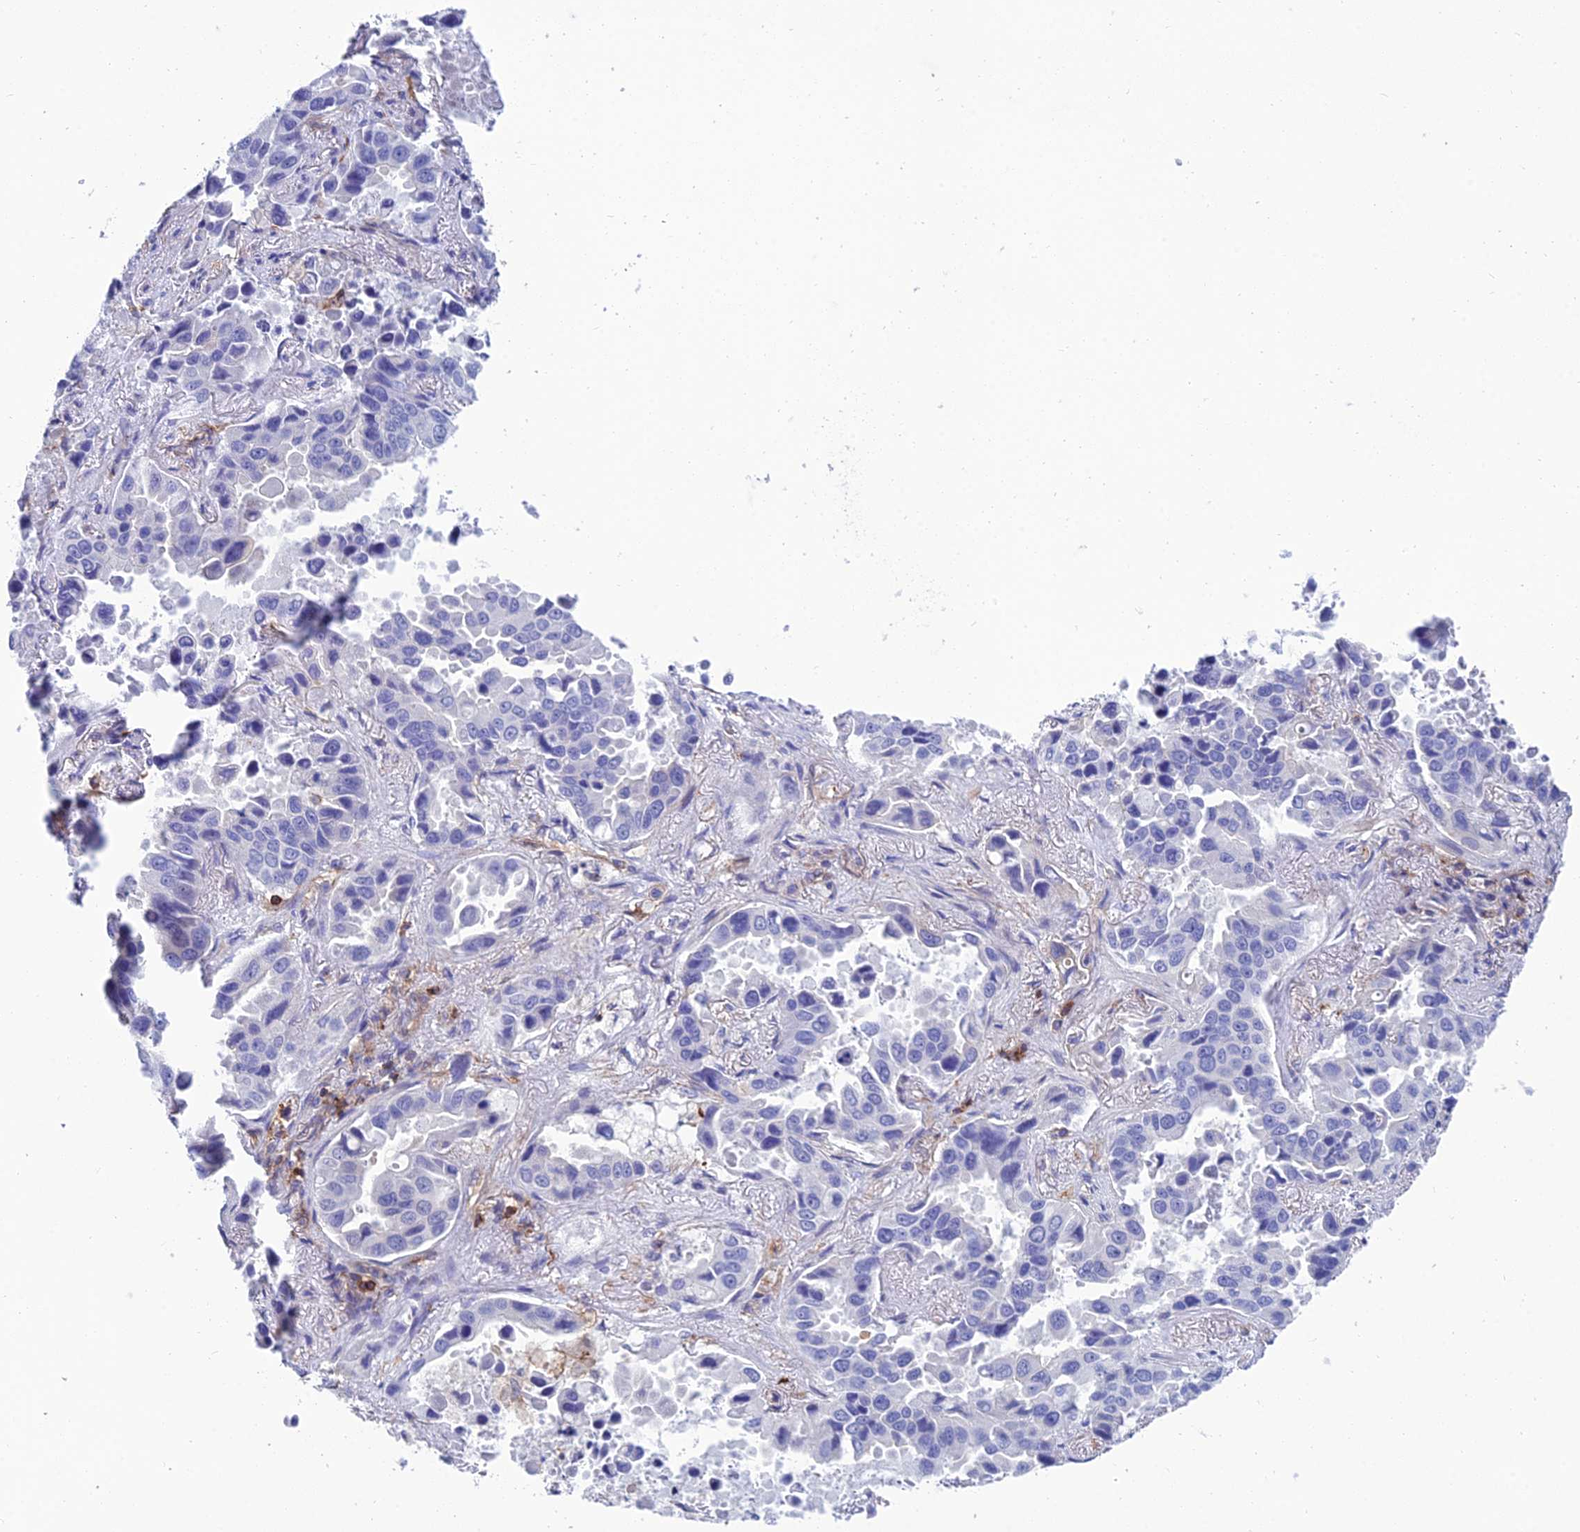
{"staining": {"intensity": "negative", "quantity": "none", "location": "none"}, "tissue": "lung cancer", "cell_type": "Tumor cells", "image_type": "cancer", "snomed": [{"axis": "morphology", "description": "Adenocarcinoma, NOS"}, {"axis": "topography", "description": "Lung"}], "caption": "Protein analysis of lung adenocarcinoma reveals no significant expression in tumor cells.", "gene": "PPP1R18", "patient": {"sex": "male", "age": 64}}